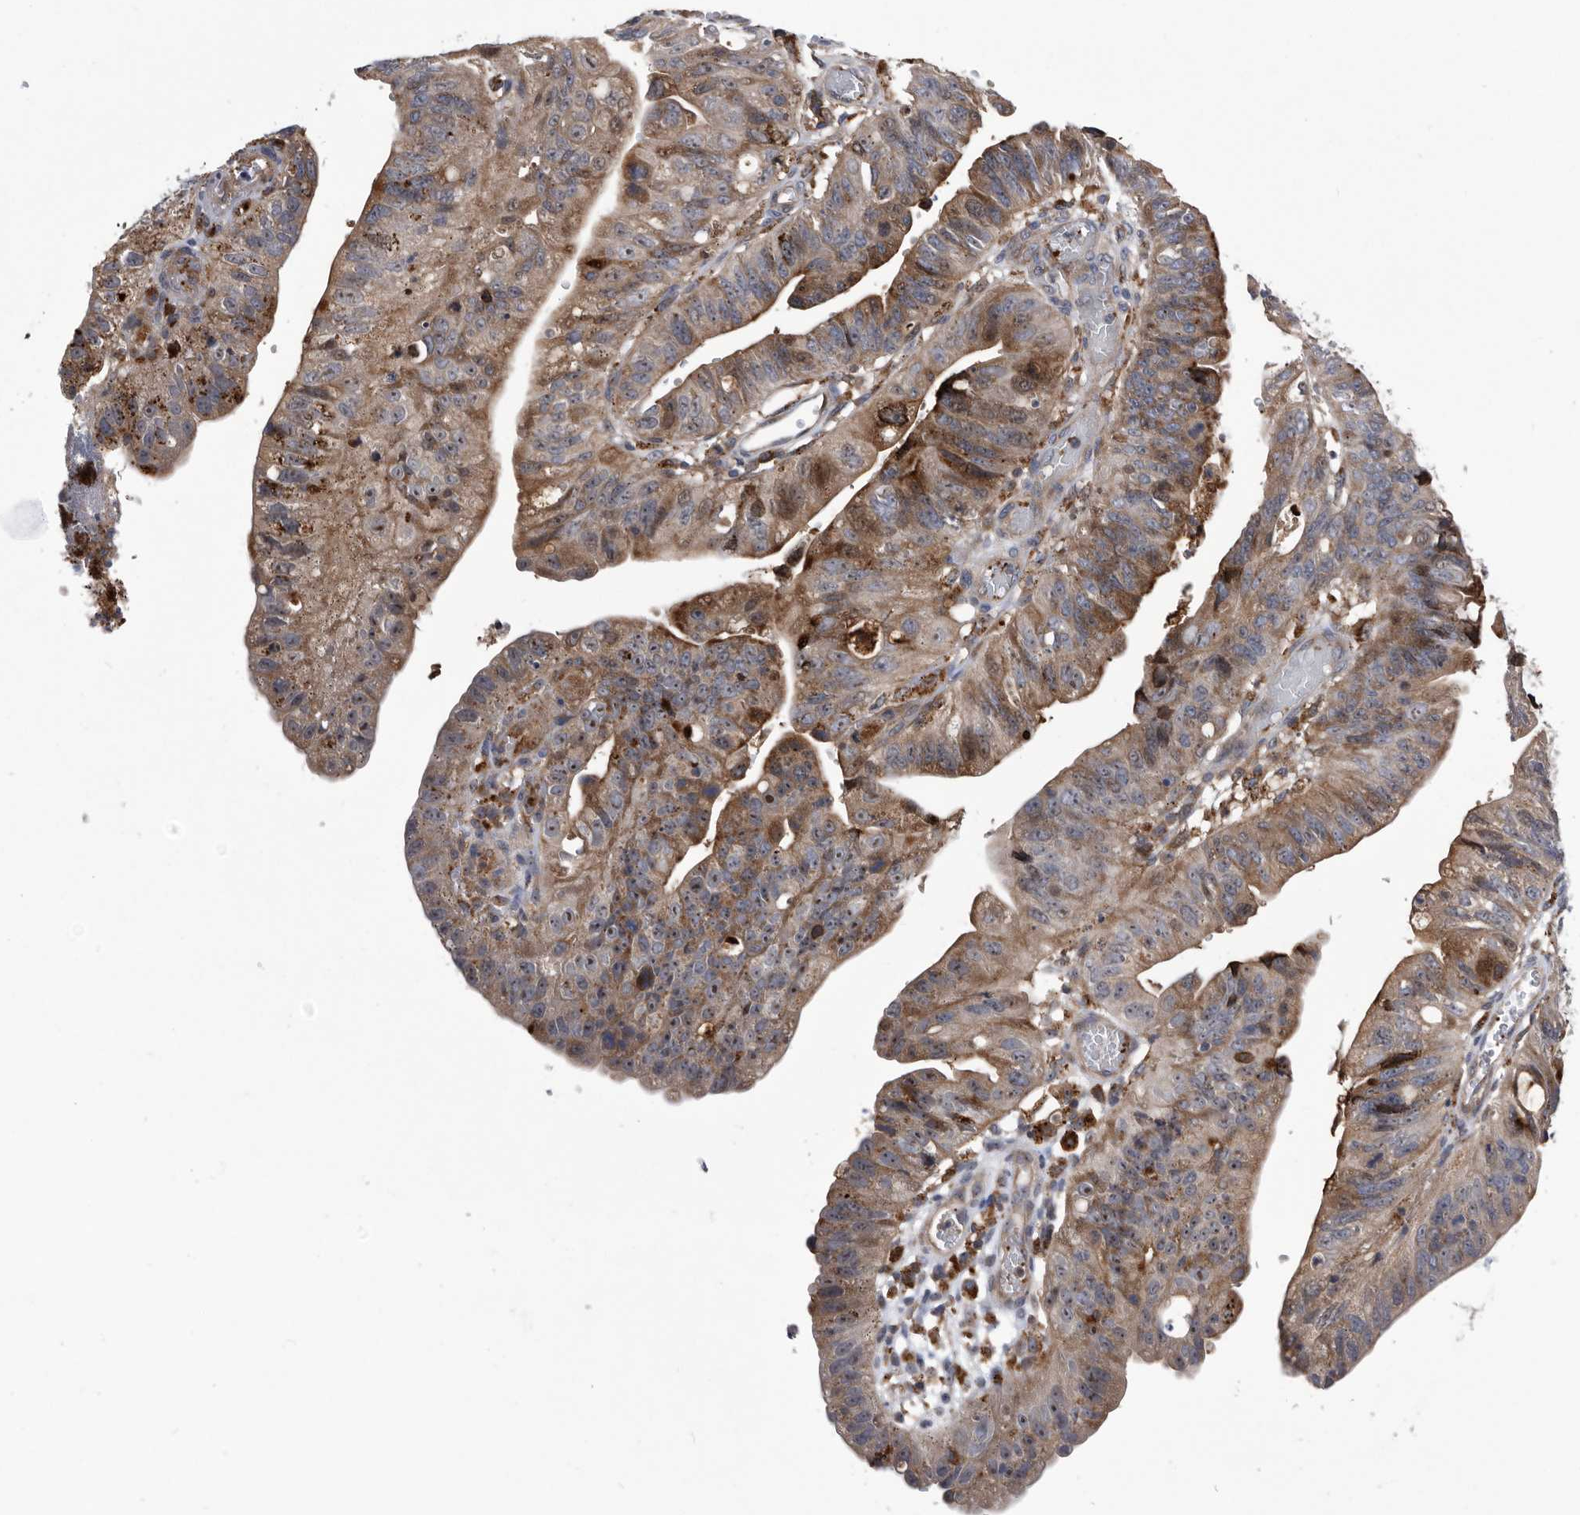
{"staining": {"intensity": "moderate", "quantity": ">75%", "location": "cytoplasmic/membranous"}, "tissue": "stomach cancer", "cell_type": "Tumor cells", "image_type": "cancer", "snomed": [{"axis": "morphology", "description": "Adenocarcinoma, NOS"}, {"axis": "topography", "description": "Stomach"}], "caption": "This photomicrograph shows IHC staining of human stomach cancer, with medium moderate cytoplasmic/membranous expression in about >75% of tumor cells.", "gene": "BAIAP3", "patient": {"sex": "male", "age": 59}}